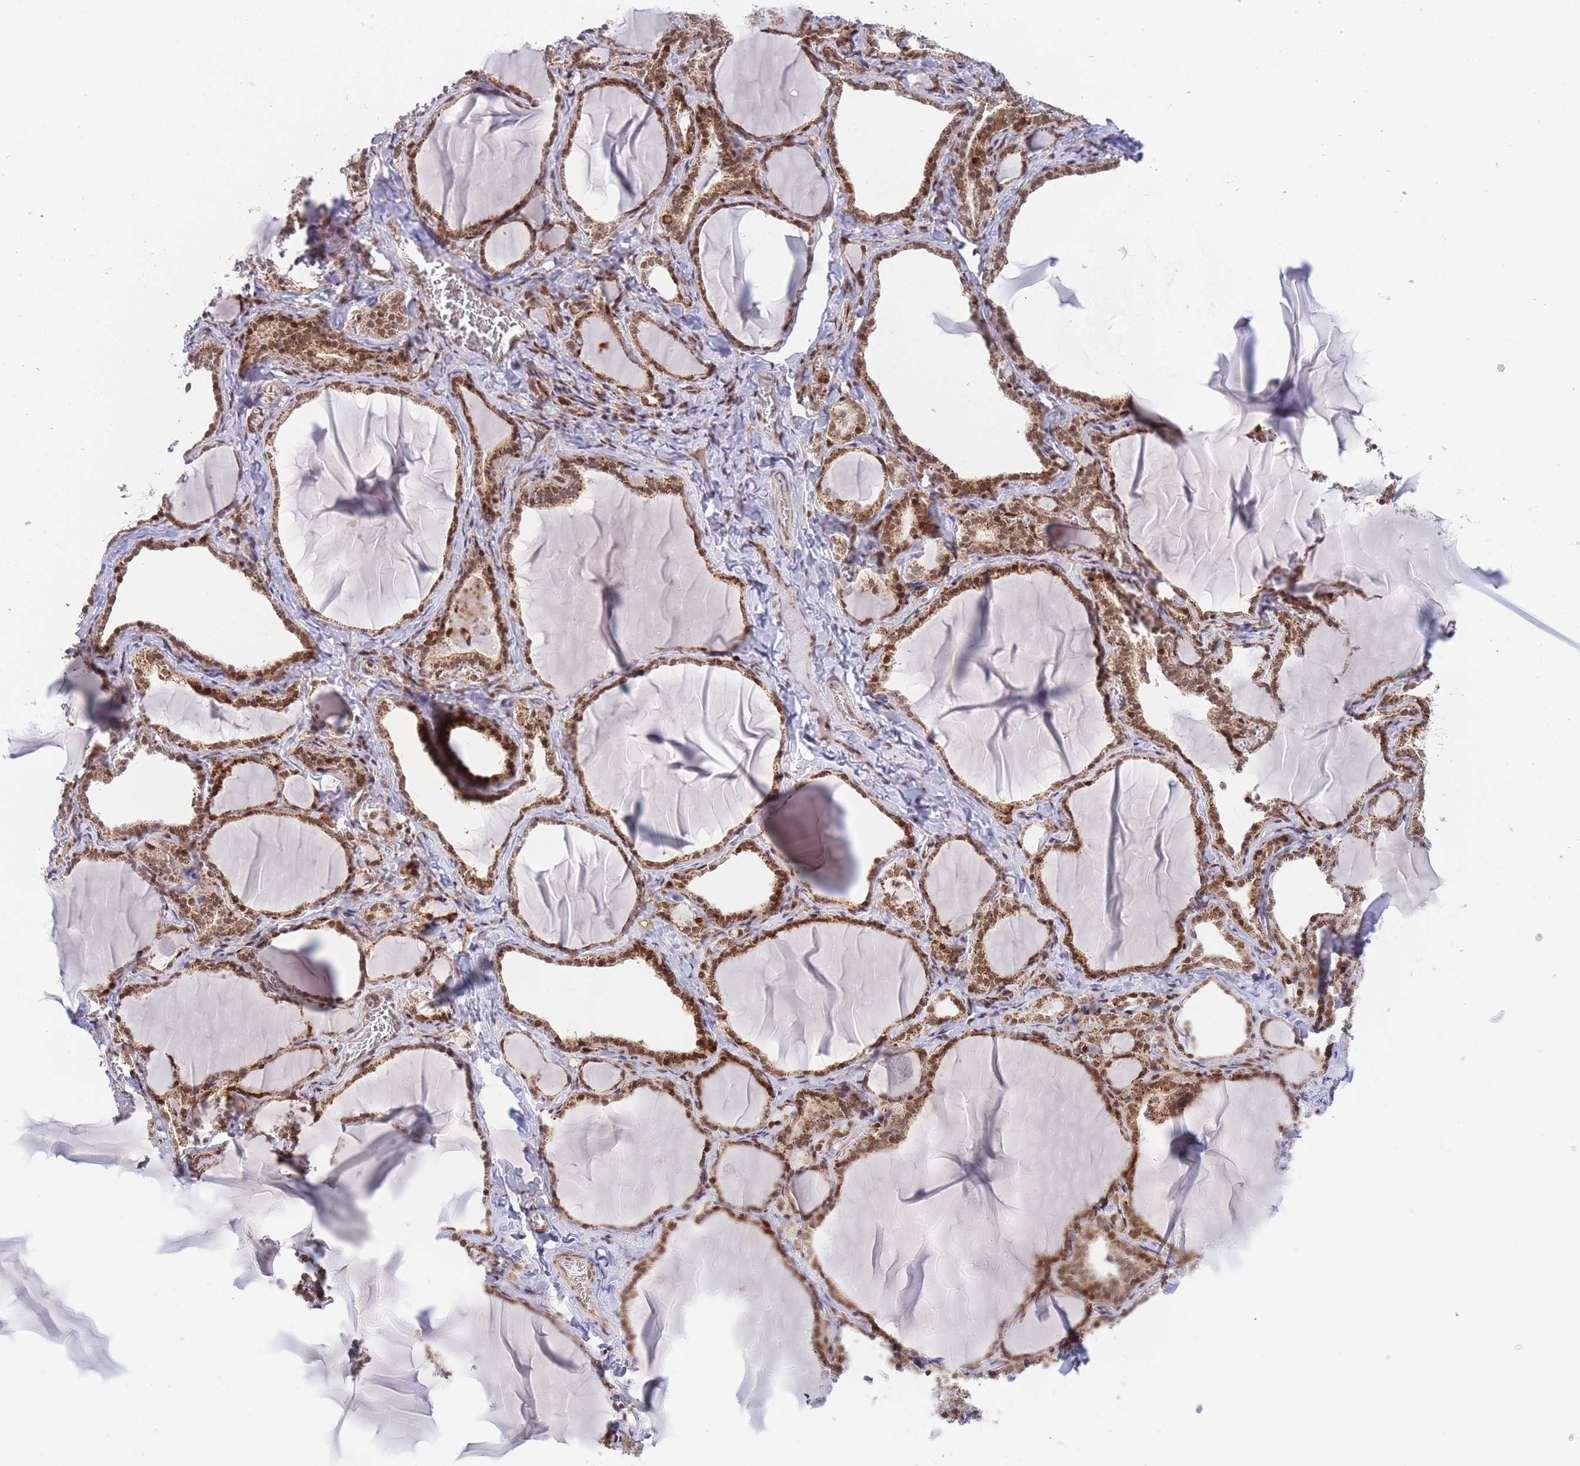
{"staining": {"intensity": "moderate", "quantity": ">75%", "location": "cytoplasmic/membranous,nuclear"}, "tissue": "thyroid gland", "cell_type": "Glandular cells", "image_type": "normal", "snomed": [{"axis": "morphology", "description": "Normal tissue, NOS"}, {"axis": "topography", "description": "Thyroid gland"}], "caption": "About >75% of glandular cells in unremarkable thyroid gland reveal moderate cytoplasmic/membranous,nuclear protein staining as visualized by brown immunohistochemical staining.", "gene": "BOD1L1", "patient": {"sex": "female", "age": 42}}